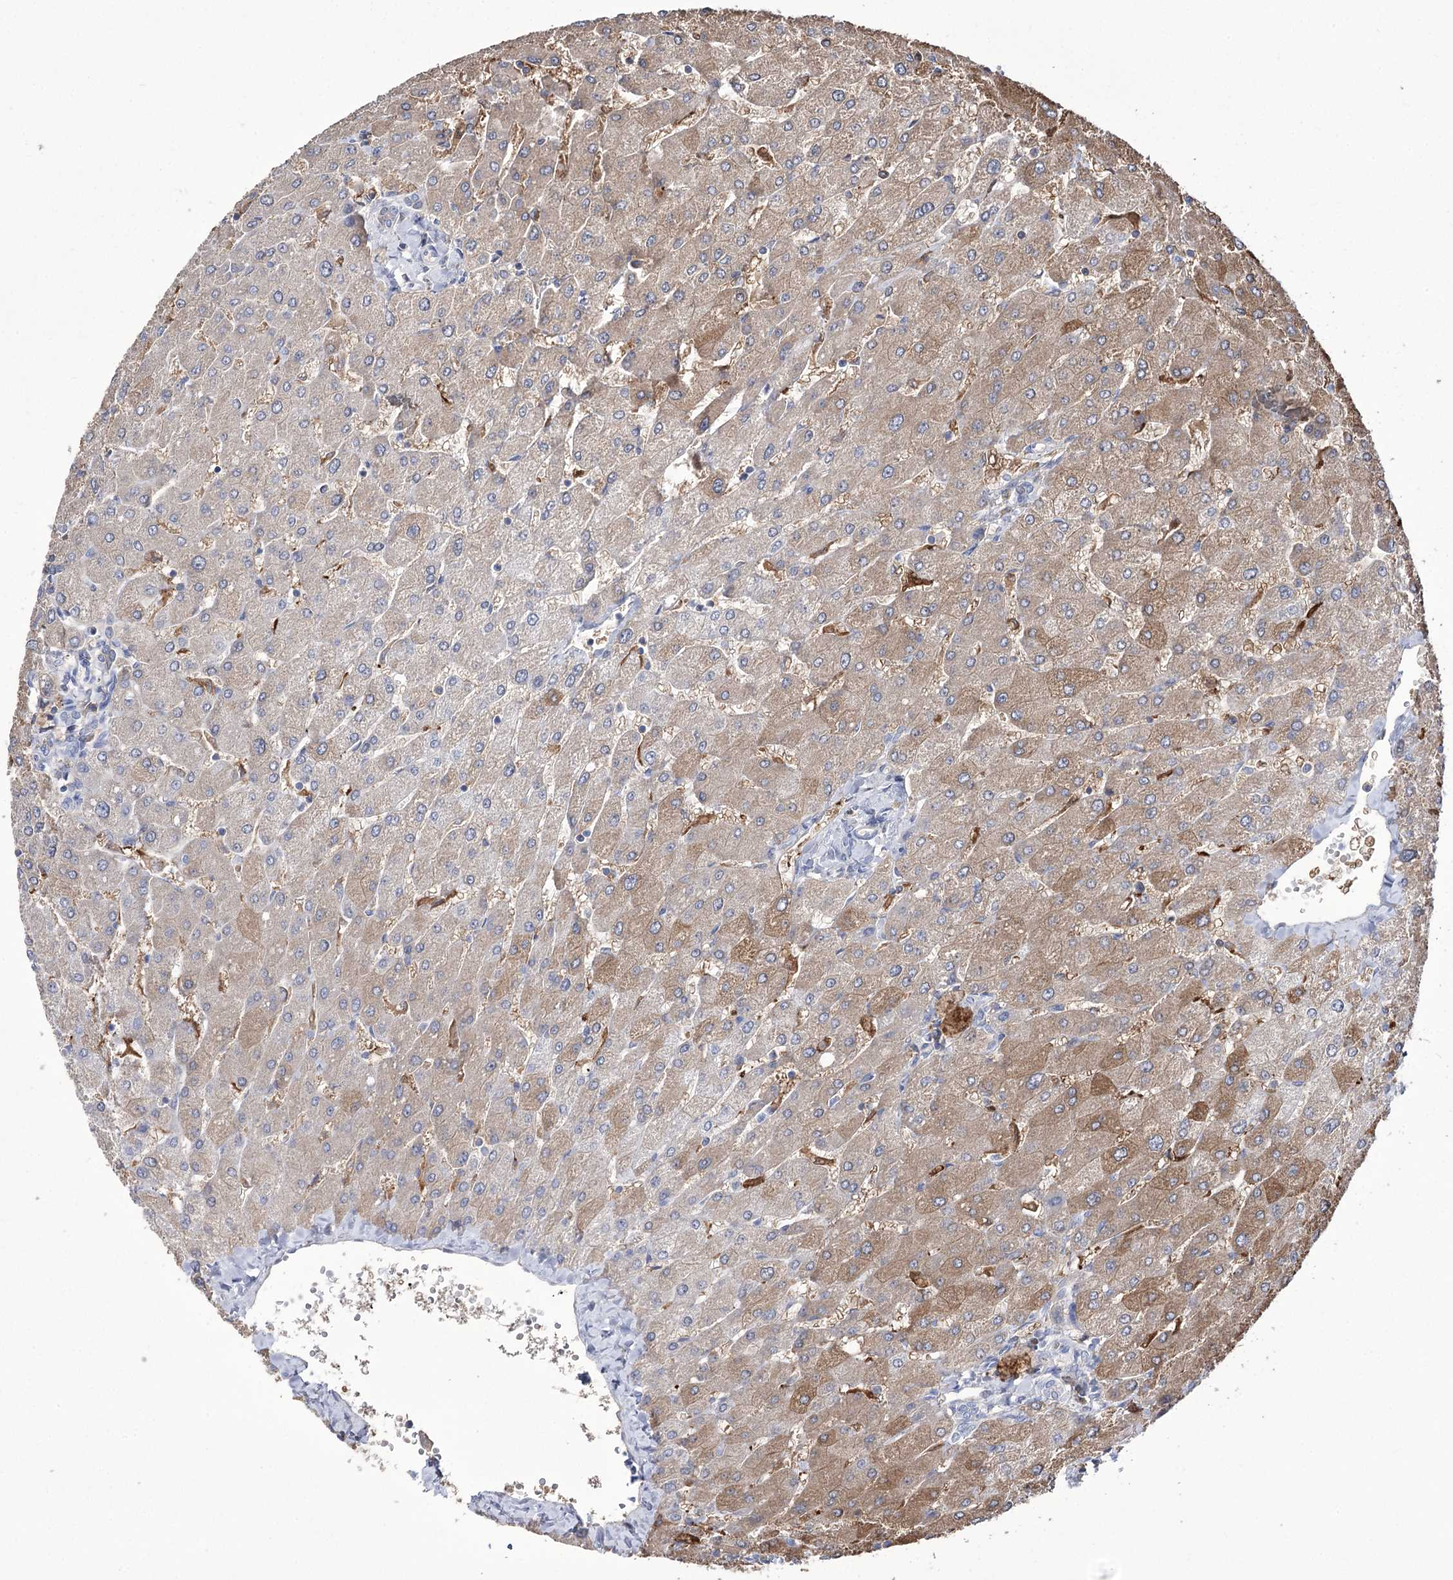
{"staining": {"intensity": "negative", "quantity": "none", "location": "none"}, "tissue": "liver", "cell_type": "Cholangiocytes", "image_type": "normal", "snomed": [{"axis": "morphology", "description": "Normal tissue, NOS"}, {"axis": "topography", "description": "Liver"}], "caption": "High power microscopy image of an immunohistochemistry (IHC) photomicrograph of benign liver, revealing no significant positivity in cholangiocytes. Brightfield microscopy of immunohistochemistry stained with DAB (3,3'-diaminobenzidine) (brown) and hematoxylin (blue), captured at high magnification.", "gene": "ZNF622", "patient": {"sex": "male", "age": 55}}